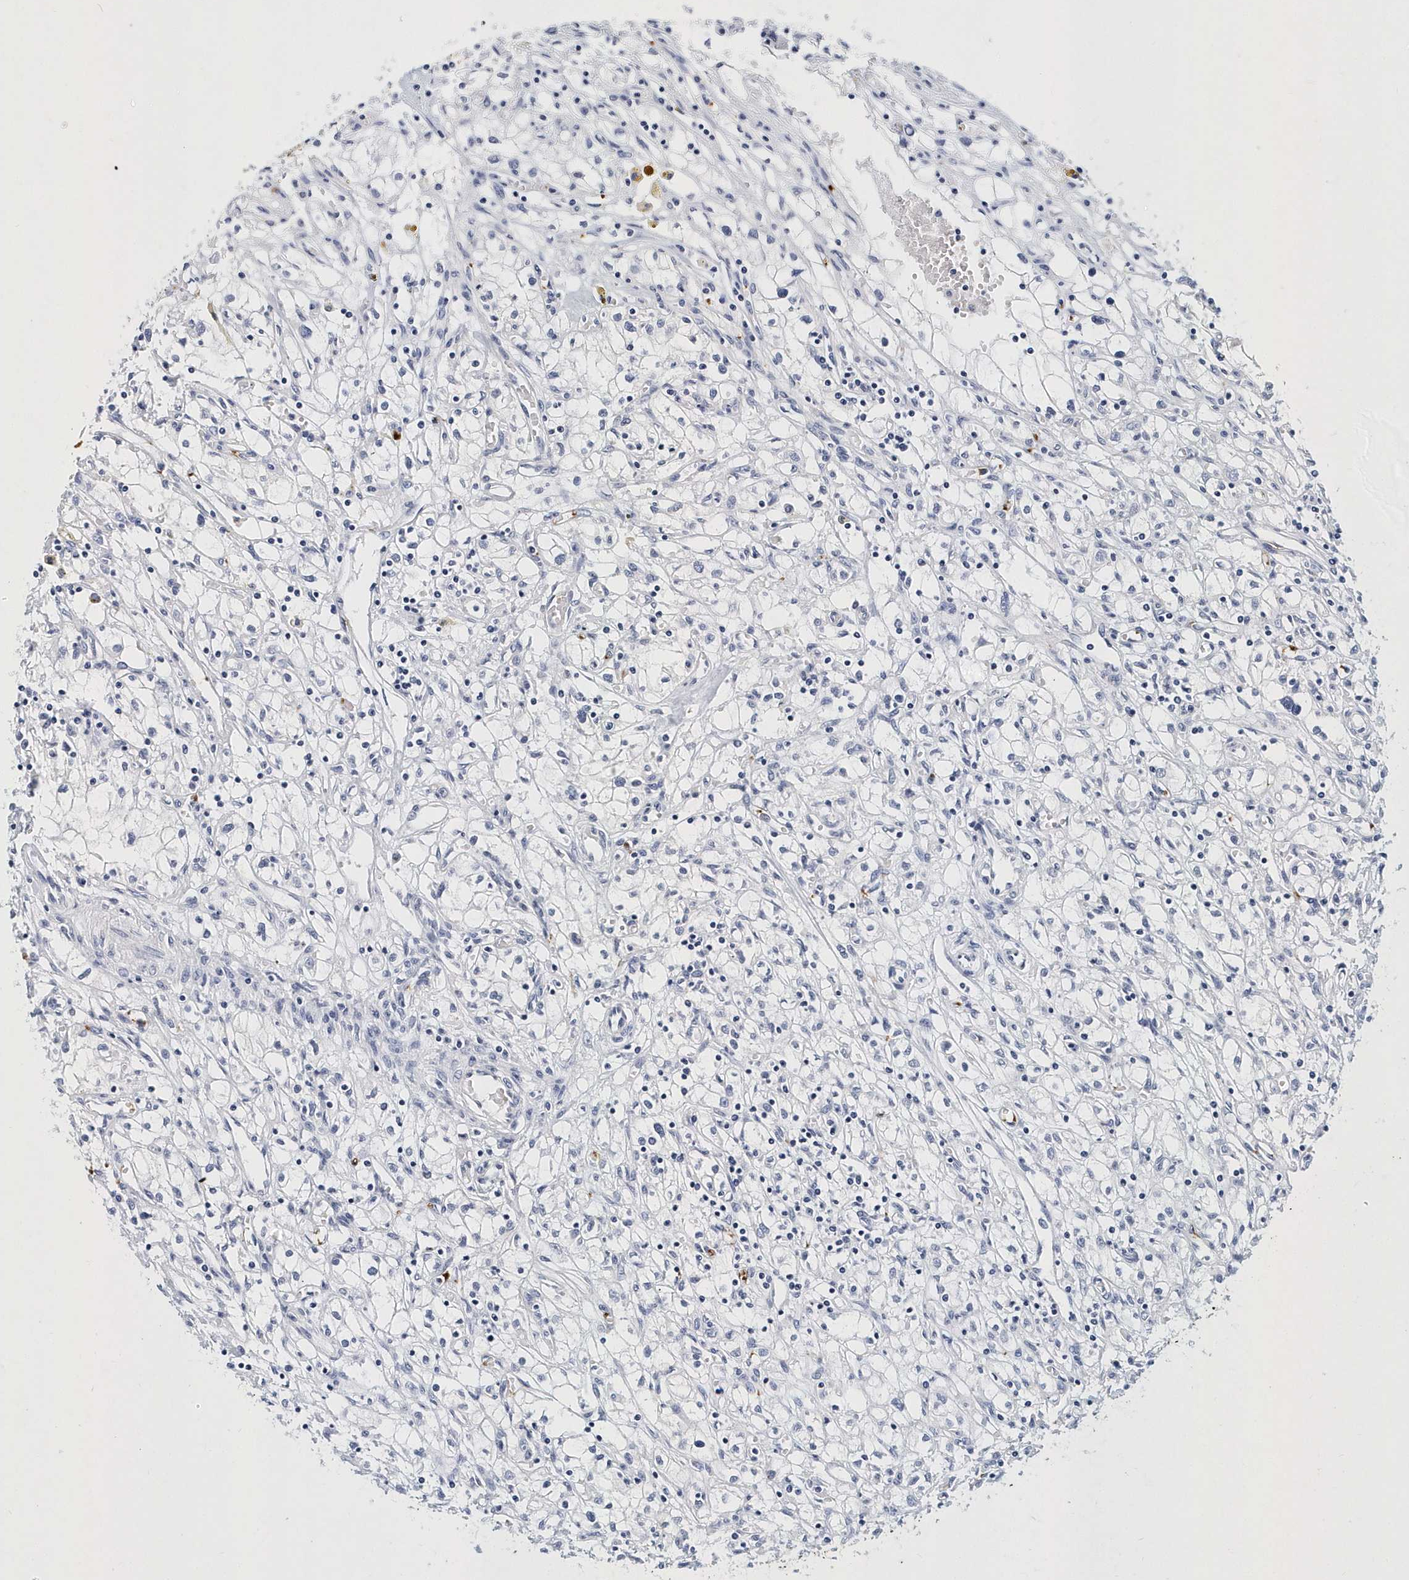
{"staining": {"intensity": "negative", "quantity": "none", "location": "none"}, "tissue": "renal cancer", "cell_type": "Tumor cells", "image_type": "cancer", "snomed": [{"axis": "morphology", "description": "Adenocarcinoma, NOS"}, {"axis": "topography", "description": "Kidney"}], "caption": "A high-resolution image shows IHC staining of renal adenocarcinoma, which demonstrates no significant positivity in tumor cells.", "gene": "ITGA2B", "patient": {"sex": "male", "age": 56}}